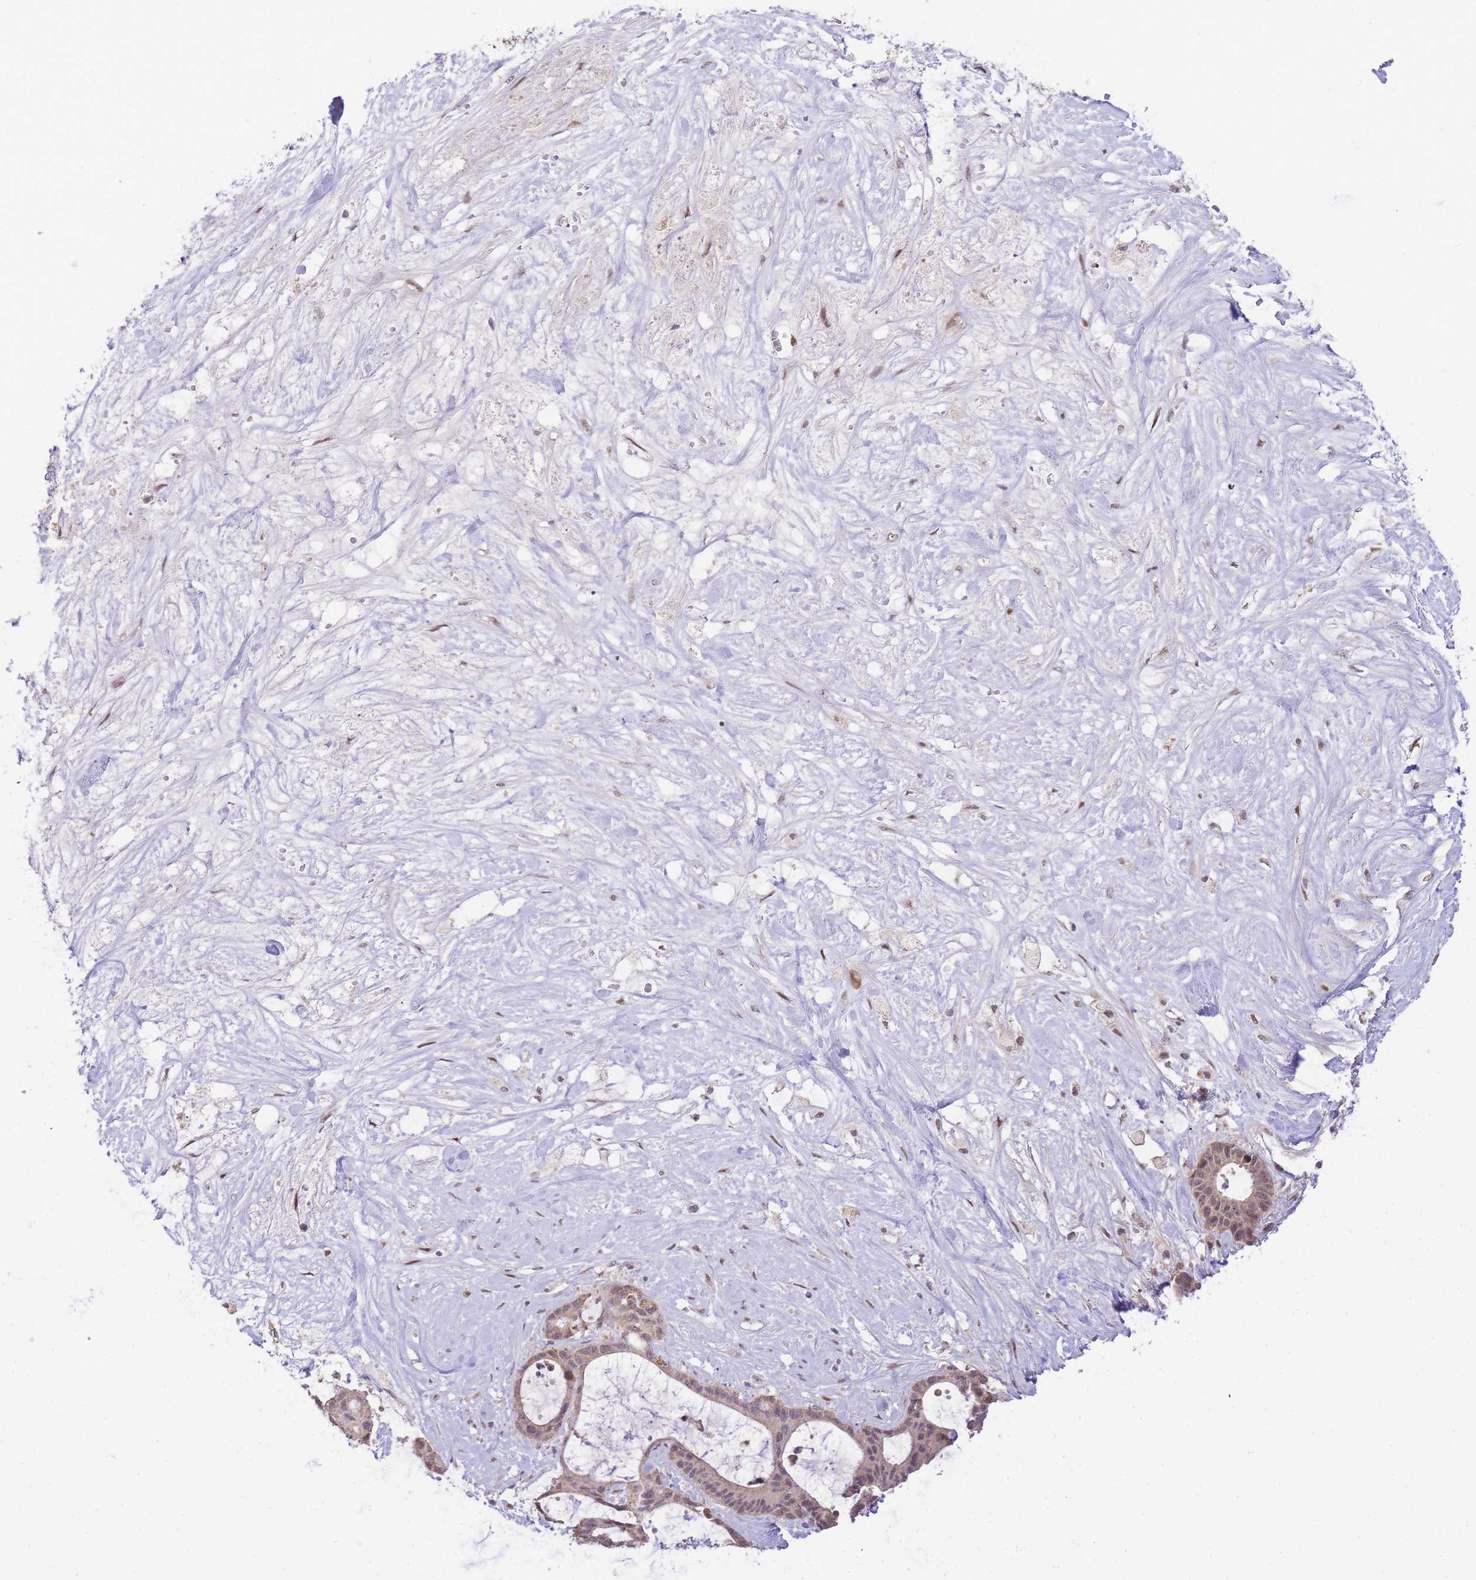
{"staining": {"intensity": "weak", "quantity": ">75%", "location": "cytoplasmic/membranous"}, "tissue": "liver cancer", "cell_type": "Tumor cells", "image_type": "cancer", "snomed": [{"axis": "morphology", "description": "Normal tissue, NOS"}, {"axis": "morphology", "description": "Cholangiocarcinoma"}, {"axis": "topography", "description": "Liver"}, {"axis": "topography", "description": "Peripheral nerve tissue"}], "caption": "Immunohistochemistry (DAB (3,3'-diaminobenzidine)) staining of cholangiocarcinoma (liver) shows weak cytoplasmic/membranous protein positivity in approximately >75% of tumor cells.", "gene": "PUS10", "patient": {"sex": "female", "age": 73}}